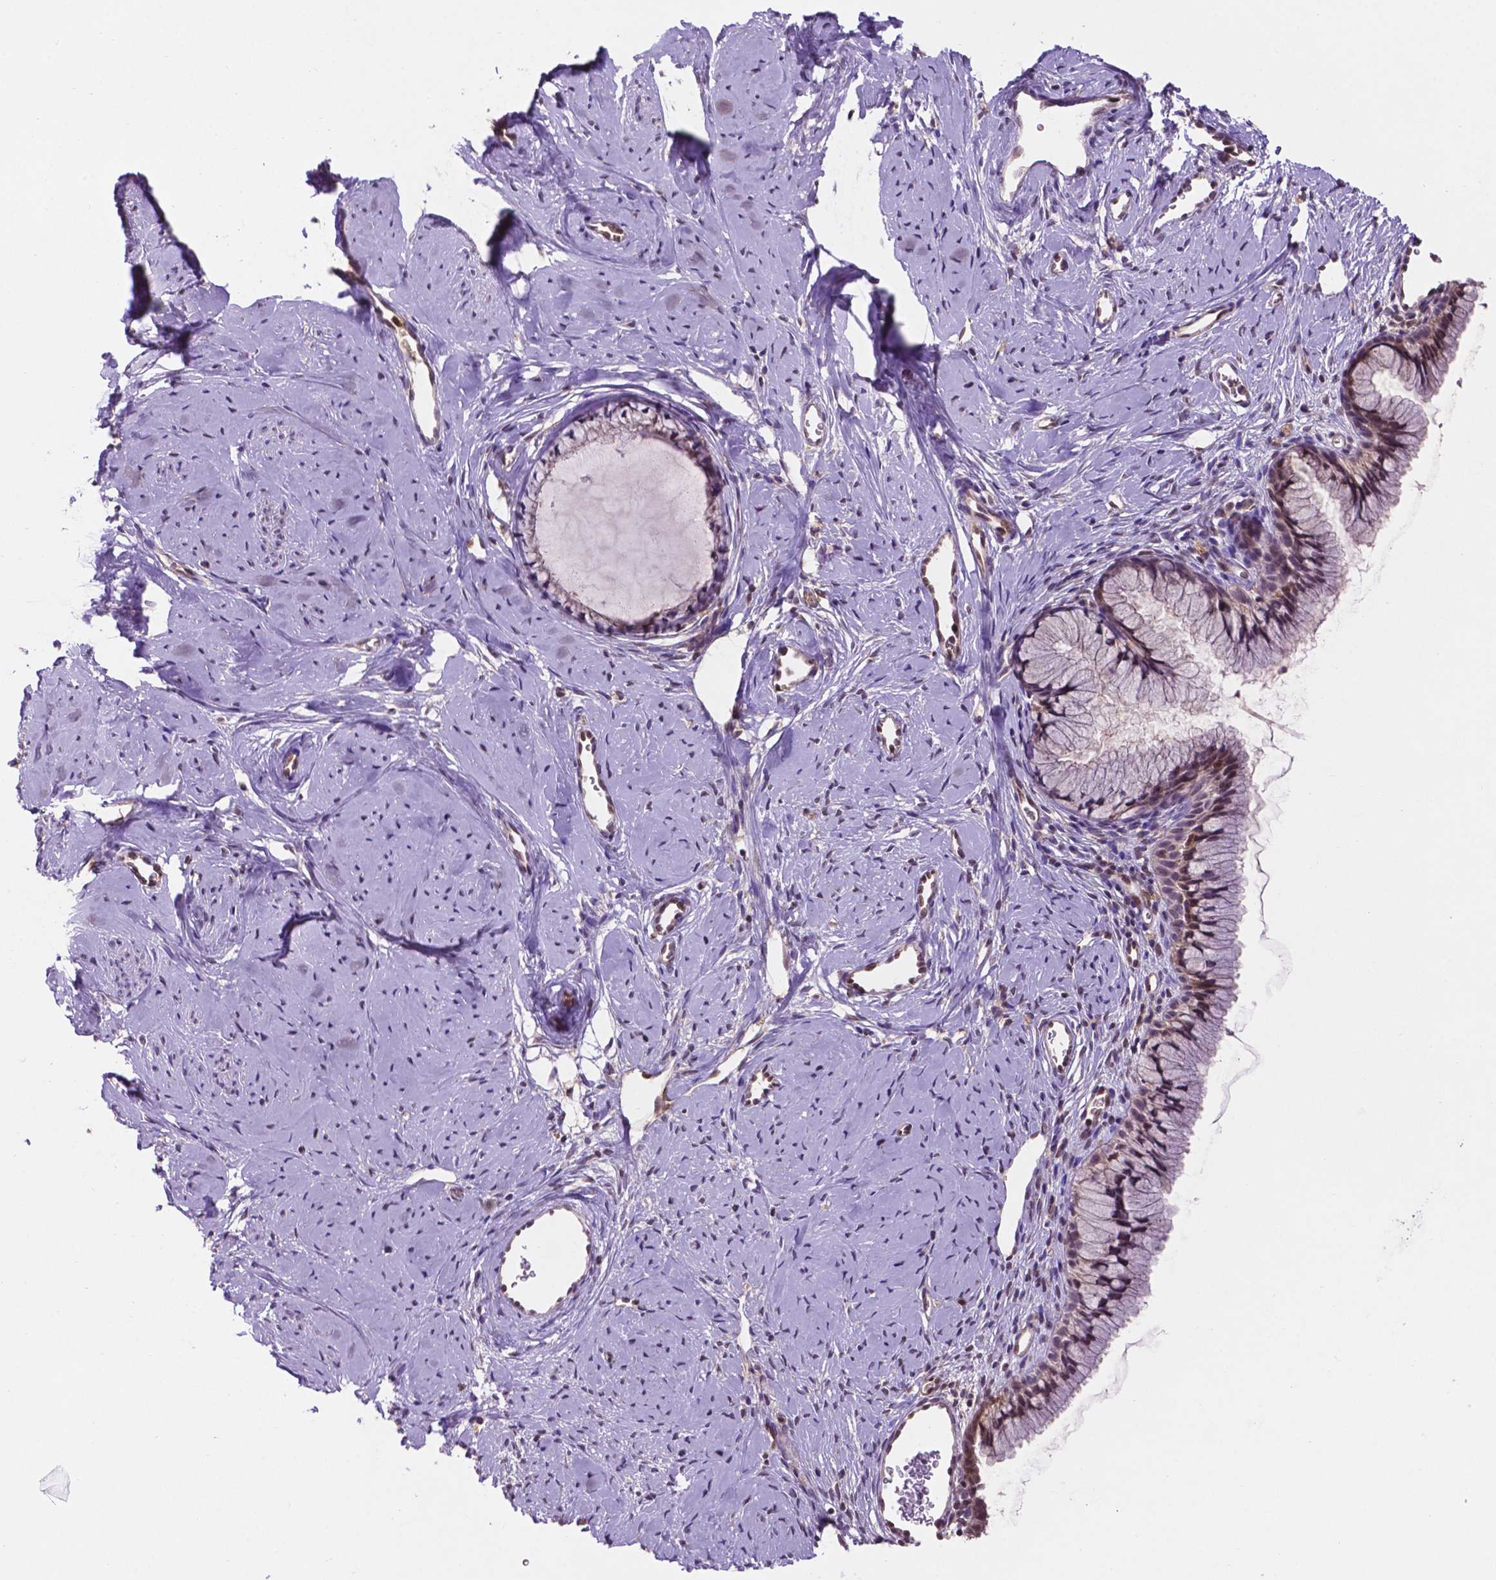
{"staining": {"intensity": "weak", "quantity": "25%-75%", "location": "cytoplasmic/membranous,nuclear"}, "tissue": "cervix", "cell_type": "Glandular cells", "image_type": "normal", "snomed": [{"axis": "morphology", "description": "Normal tissue, NOS"}, {"axis": "topography", "description": "Cervix"}], "caption": "Glandular cells exhibit weak cytoplasmic/membranous,nuclear staining in approximately 25%-75% of cells in unremarkable cervix. (DAB (3,3'-diaminobenzidine) IHC with brightfield microscopy, high magnification).", "gene": "UBE2L6", "patient": {"sex": "female", "age": 40}}